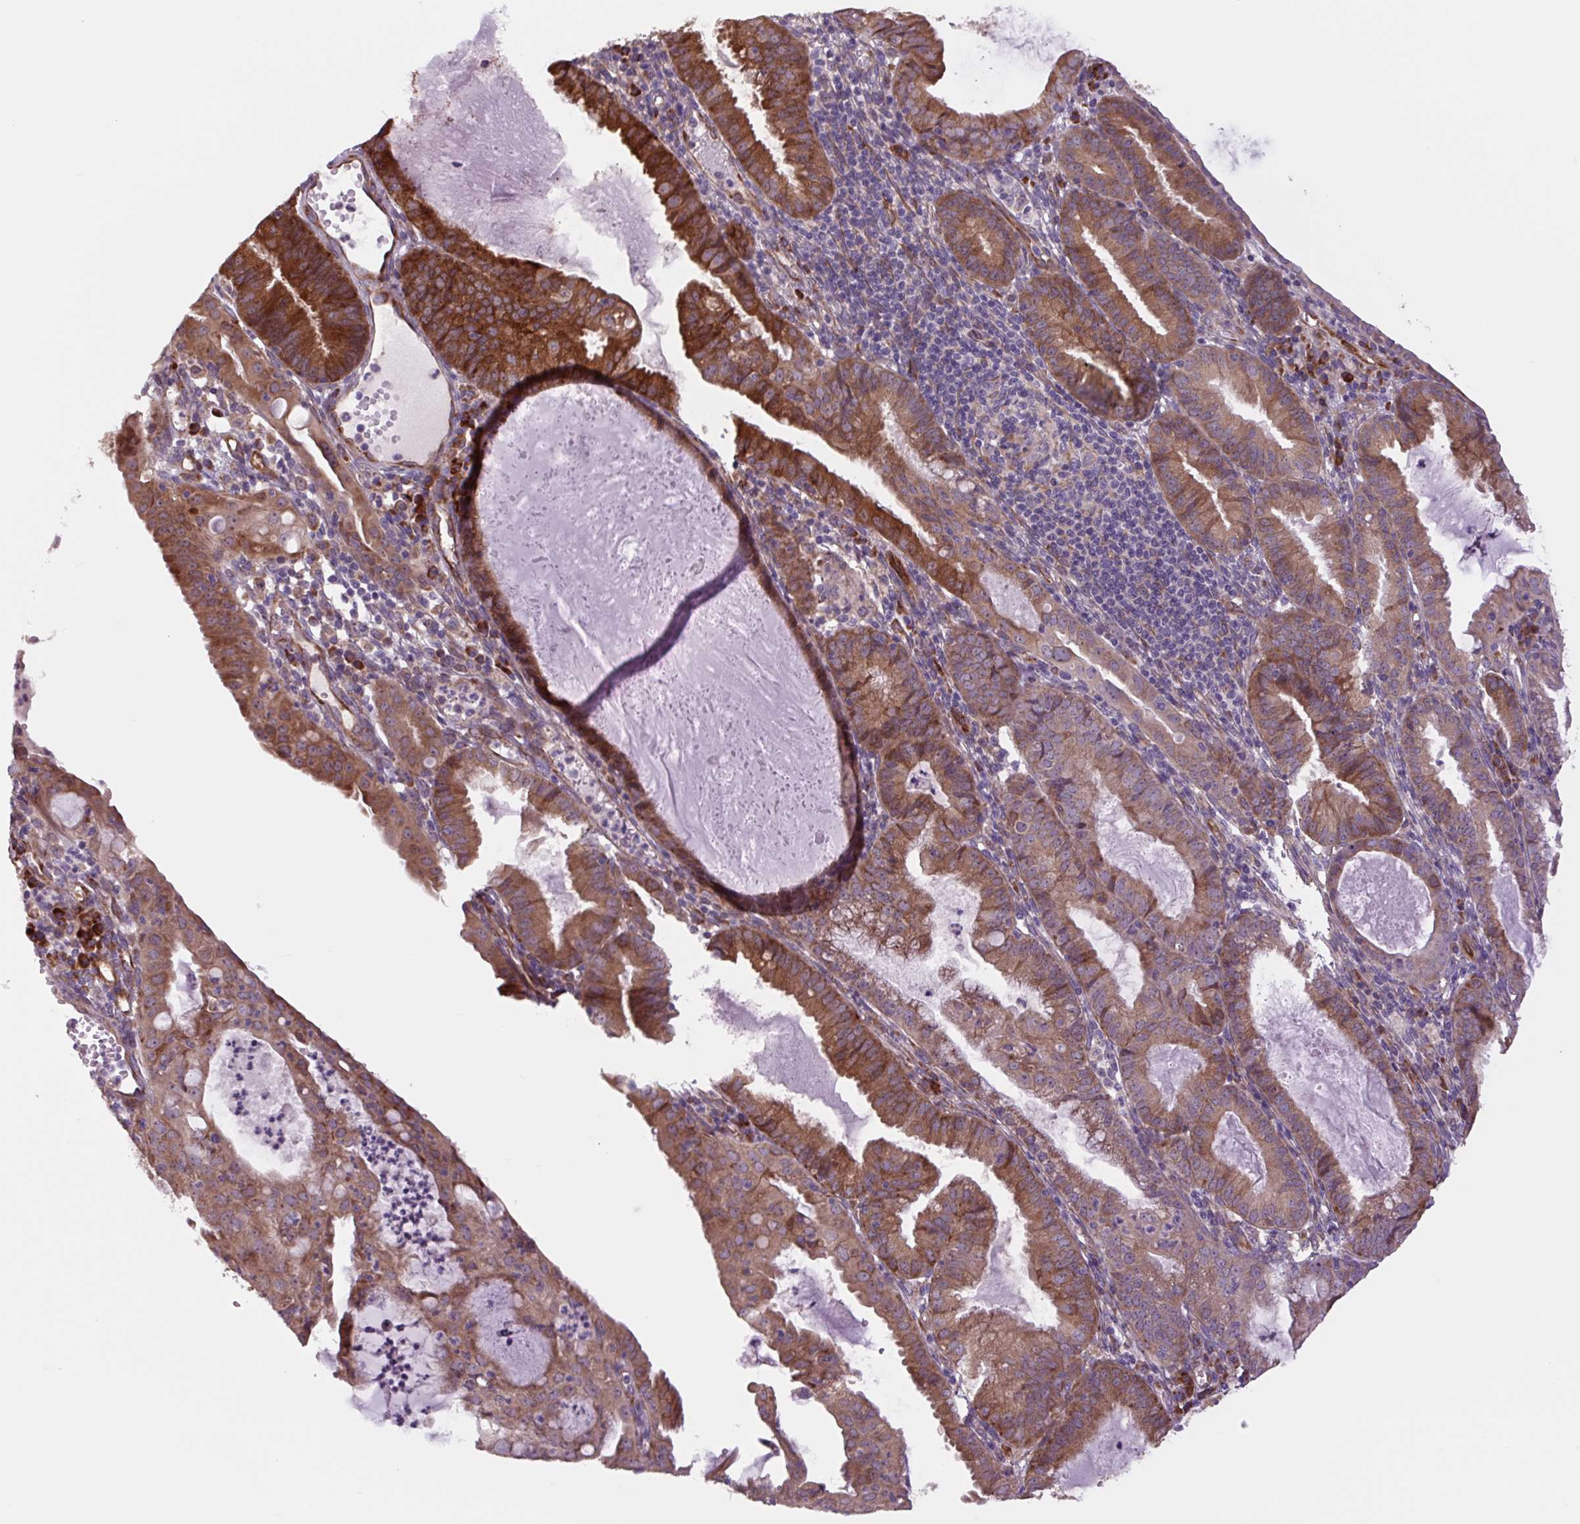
{"staining": {"intensity": "strong", "quantity": ">75%", "location": "cytoplasmic/membranous"}, "tissue": "endometrial cancer", "cell_type": "Tumor cells", "image_type": "cancer", "snomed": [{"axis": "morphology", "description": "Adenocarcinoma, NOS"}, {"axis": "topography", "description": "Endometrium"}], "caption": "Adenocarcinoma (endometrial) tissue exhibits strong cytoplasmic/membranous expression in about >75% of tumor cells, visualized by immunohistochemistry.", "gene": "PLA2G4A", "patient": {"sex": "female", "age": 60}}